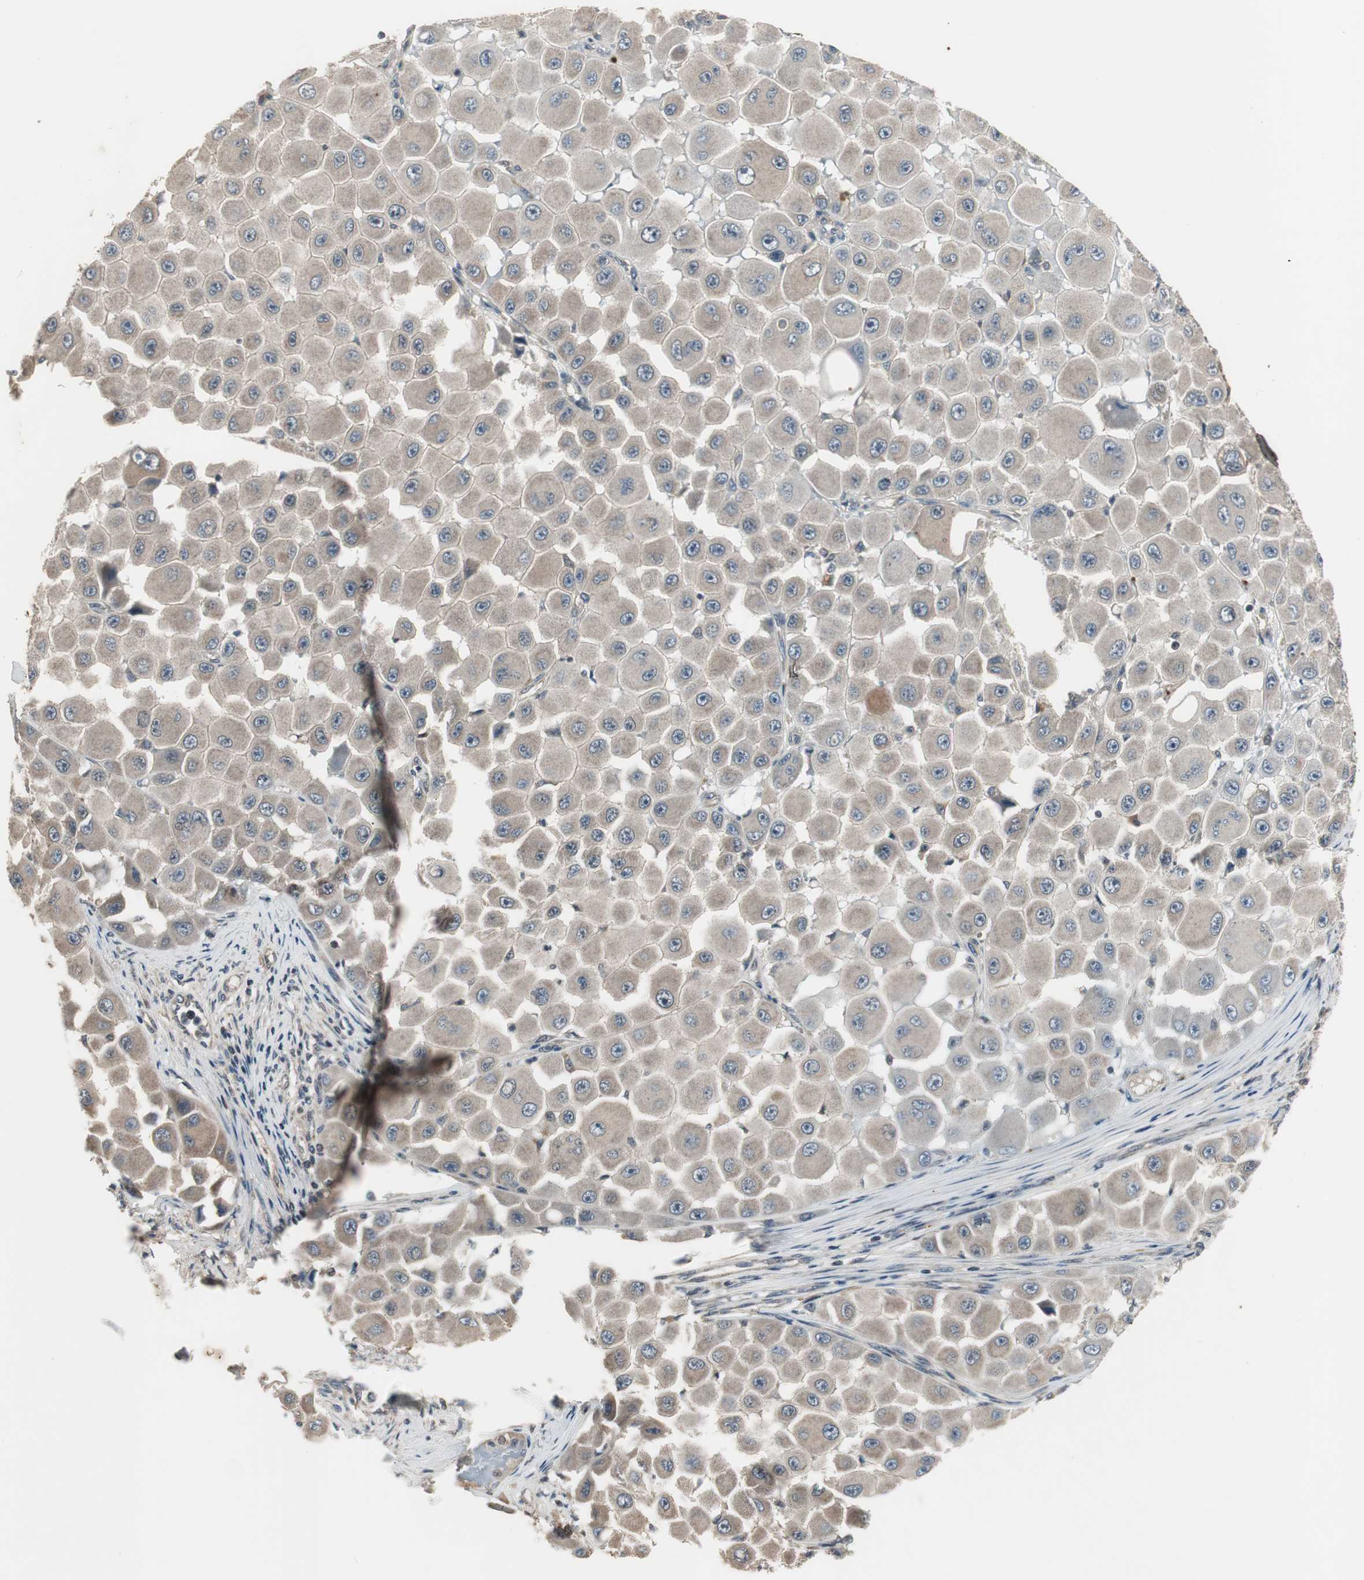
{"staining": {"intensity": "weak", "quantity": ">75%", "location": "cytoplasmic/membranous"}, "tissue": "melanoma", "cell_type": "Tumor cells", "image_type": "cancer", "snomed": [{"axis": "morphology", "description": "Malignant melanoma, NOS"}, {"axis": "topography", "description": "Skin"}], "caption": "This is a photomicrograph of IHC staining of melanoma, which shows weak expression in the cytoplasmic/membranous of tumor cells.", "gene": "ZMPSTE24", "patient": {"sex": "female", "age": 81}}